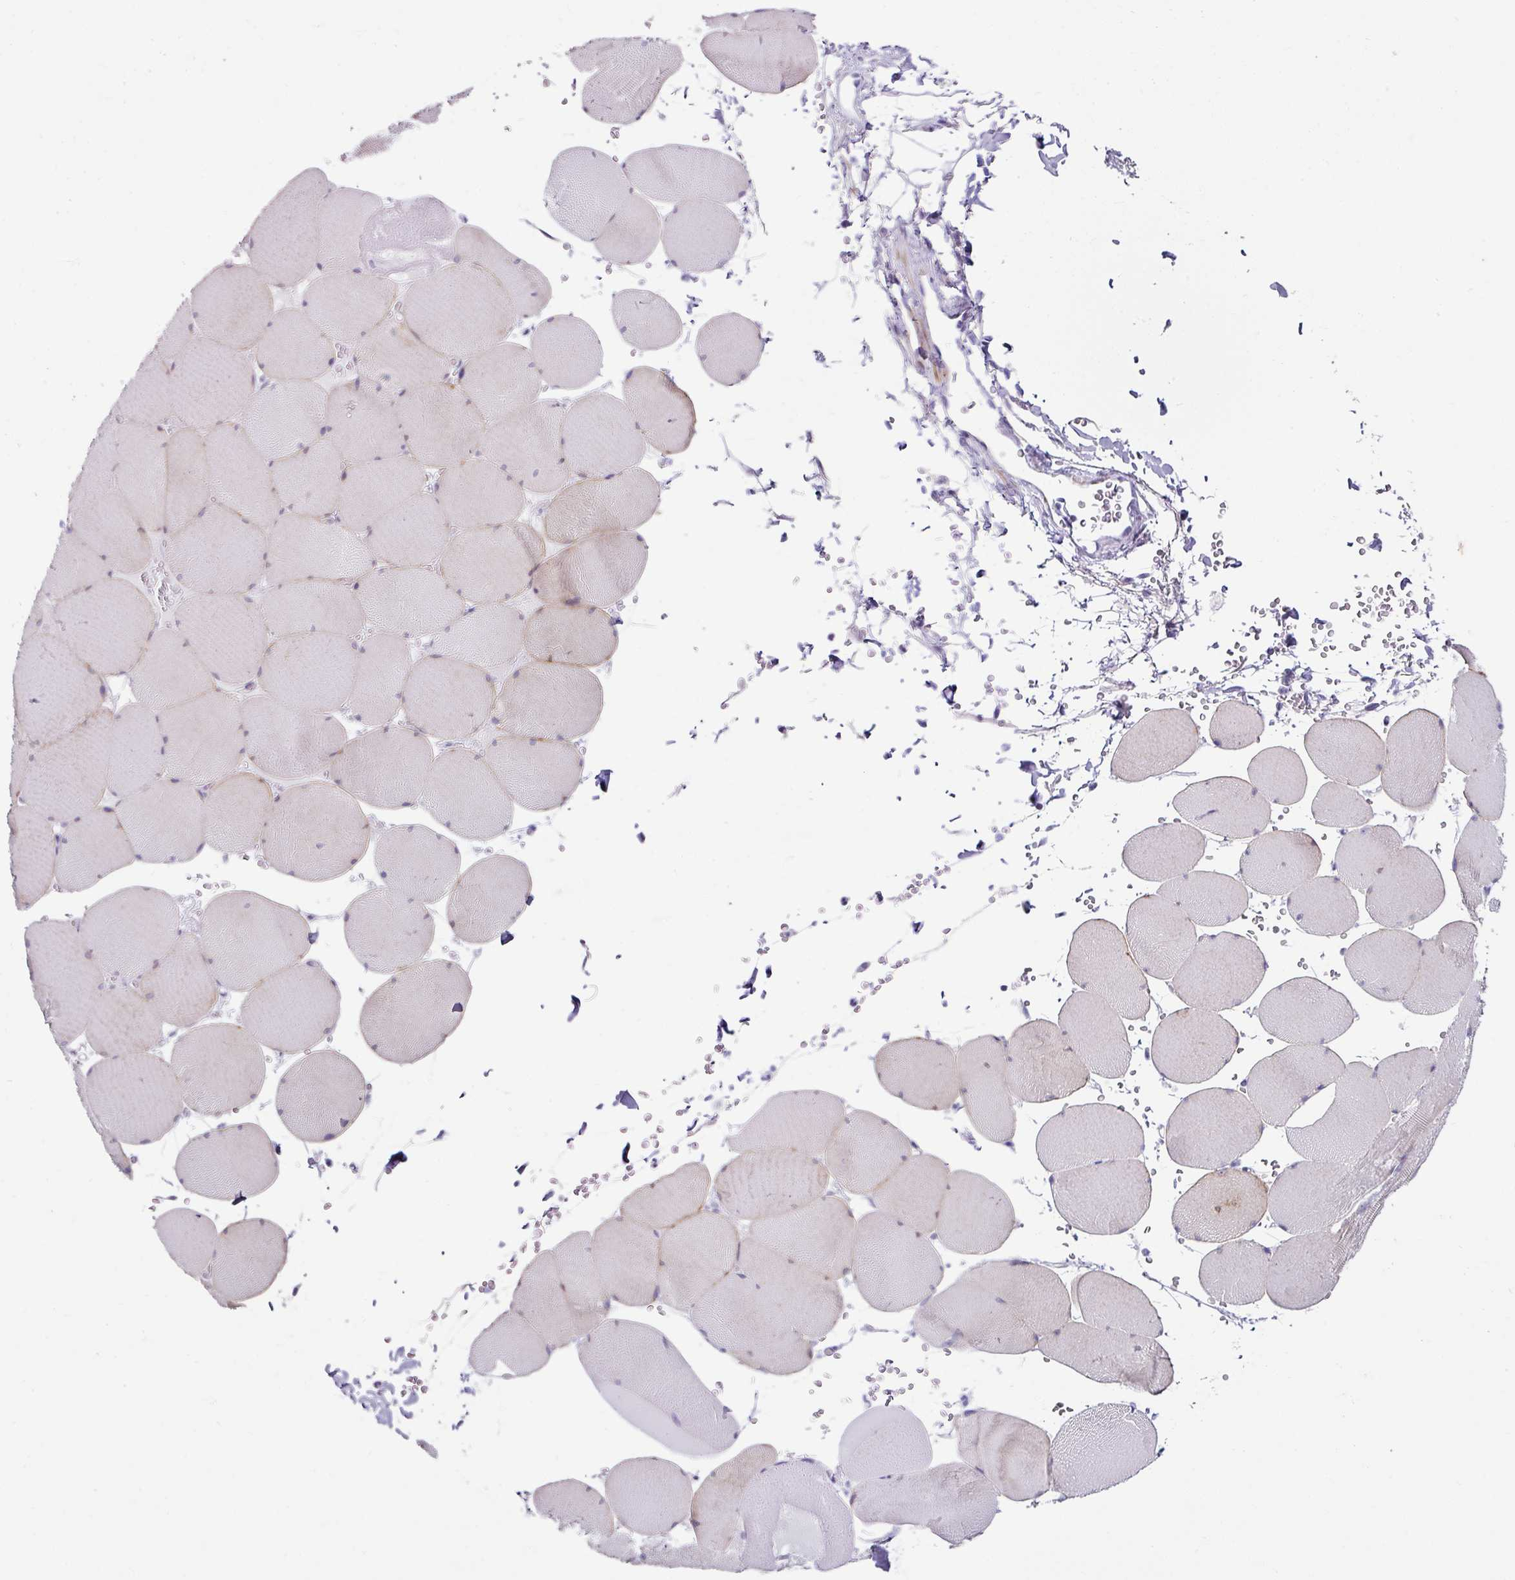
{"staining": {"intensity": "negative", "quantity": "none", "location": "none"}, "tissue": "skeletal muscle", "cell_type": "Myocytes", "image_type": "normal", "snomed": [{"axis": "morphology", "description": "Normal tissue, NOS"}, {"axis": "topography", "description": "Skeletal muscle"}, {"axis": "topography", "description": "Head-Neck"}], "caption": "There is no significant expression in myocytes of skeletal muscle. (Stains: DAB immunohistochemistry with hematoxylin counter stain, Microscopy: brightfield microscopy at high magnification).", "gene": "TRA2A", "patient": {"sex": "male", "age": 66}}